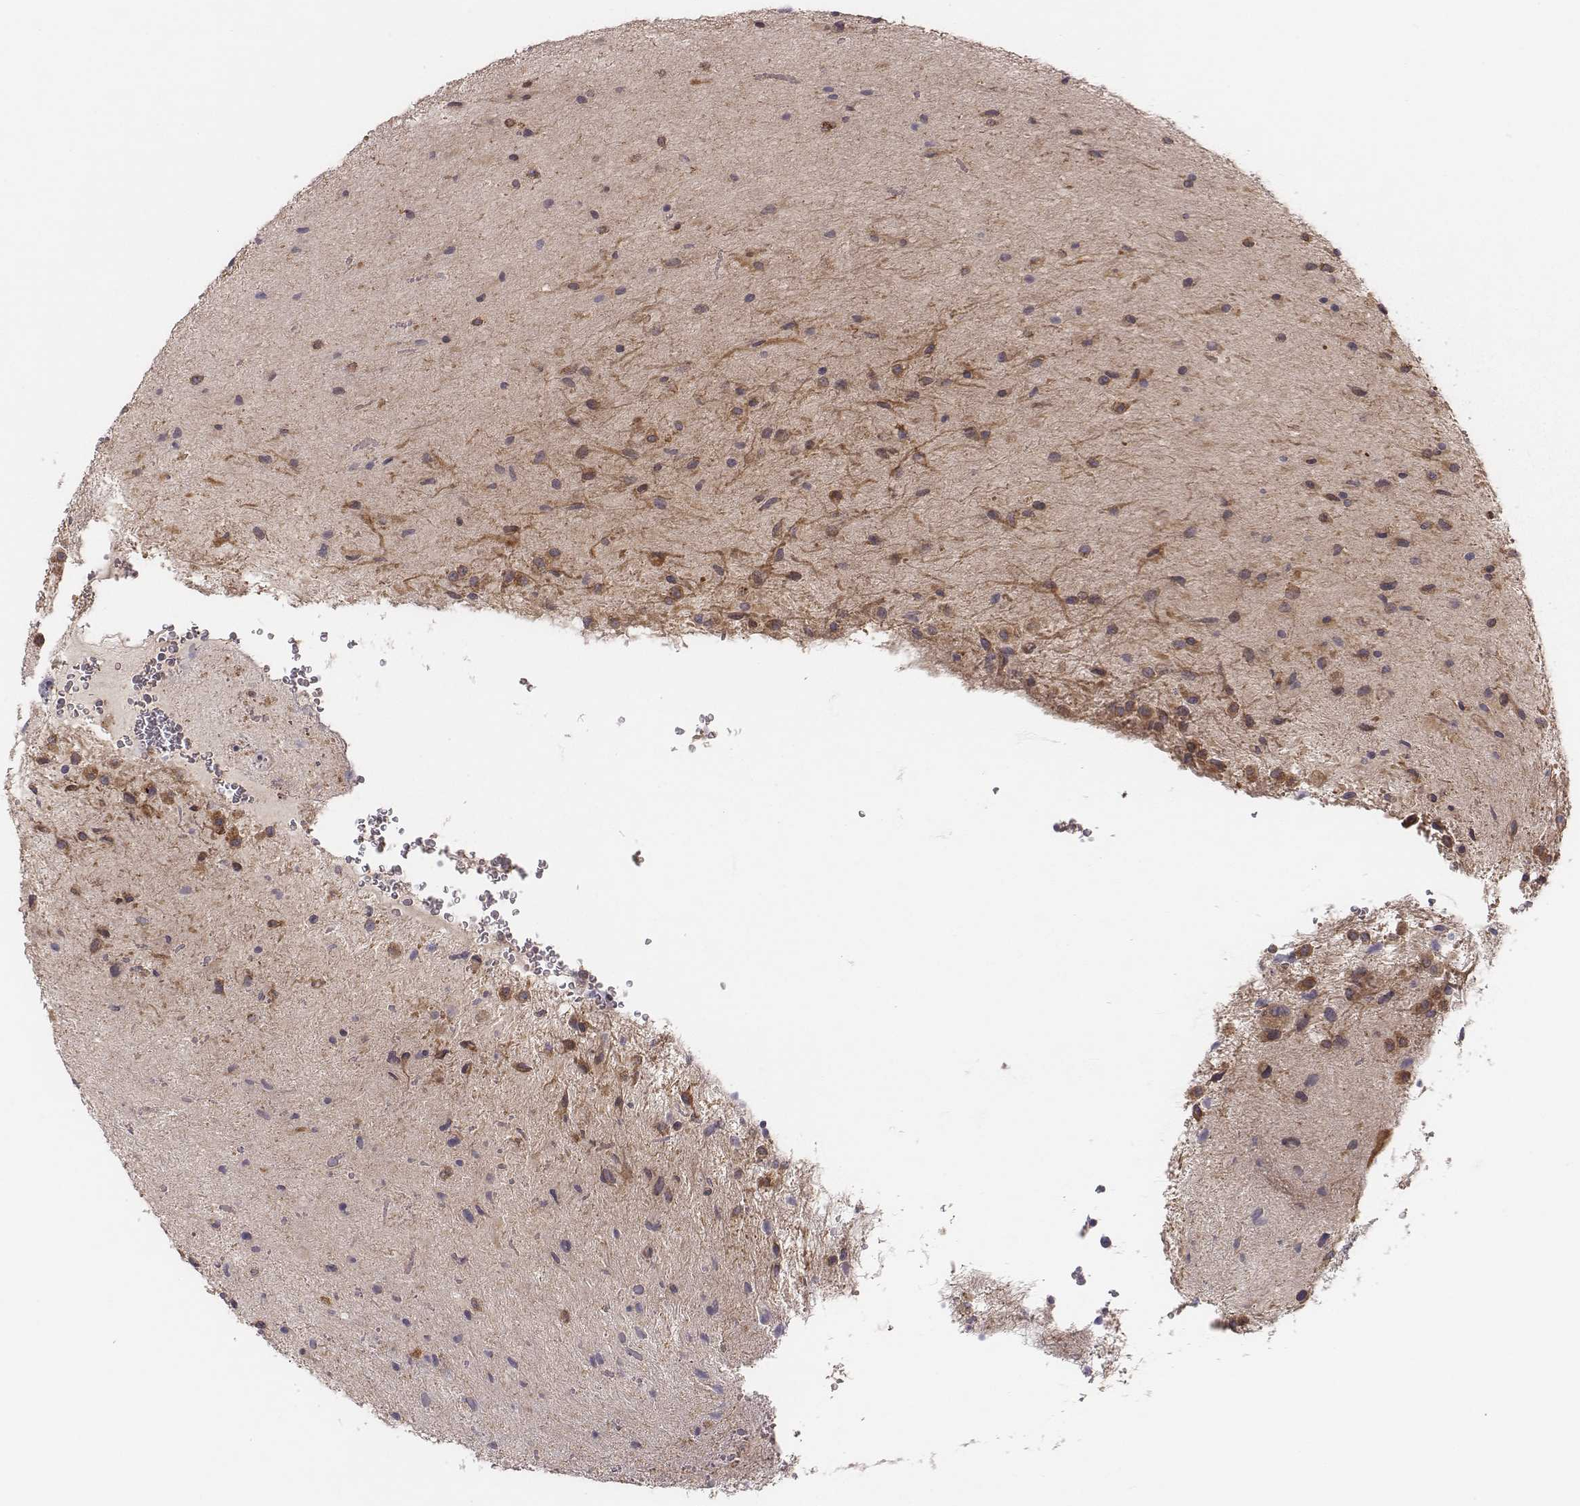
{"staining": {"intensity": "weak", "quantity": "25%-75%", "location": "cytoplasmic/membranous"}, "tissue": "glioma", "cell_type": "Tumor cells", "image_type": "cancer", "snomed": [{"axis": "morphology", "description": "Glioma, malignant, Low grade"}, {"axis": "topography", "description": "Cerebellum"}], "caption": "Glioma stained with a protein marker demonstrates weak staining in tumor cells.", "gene": "CAD", "patient": {"sex": "female", "age": 14}}